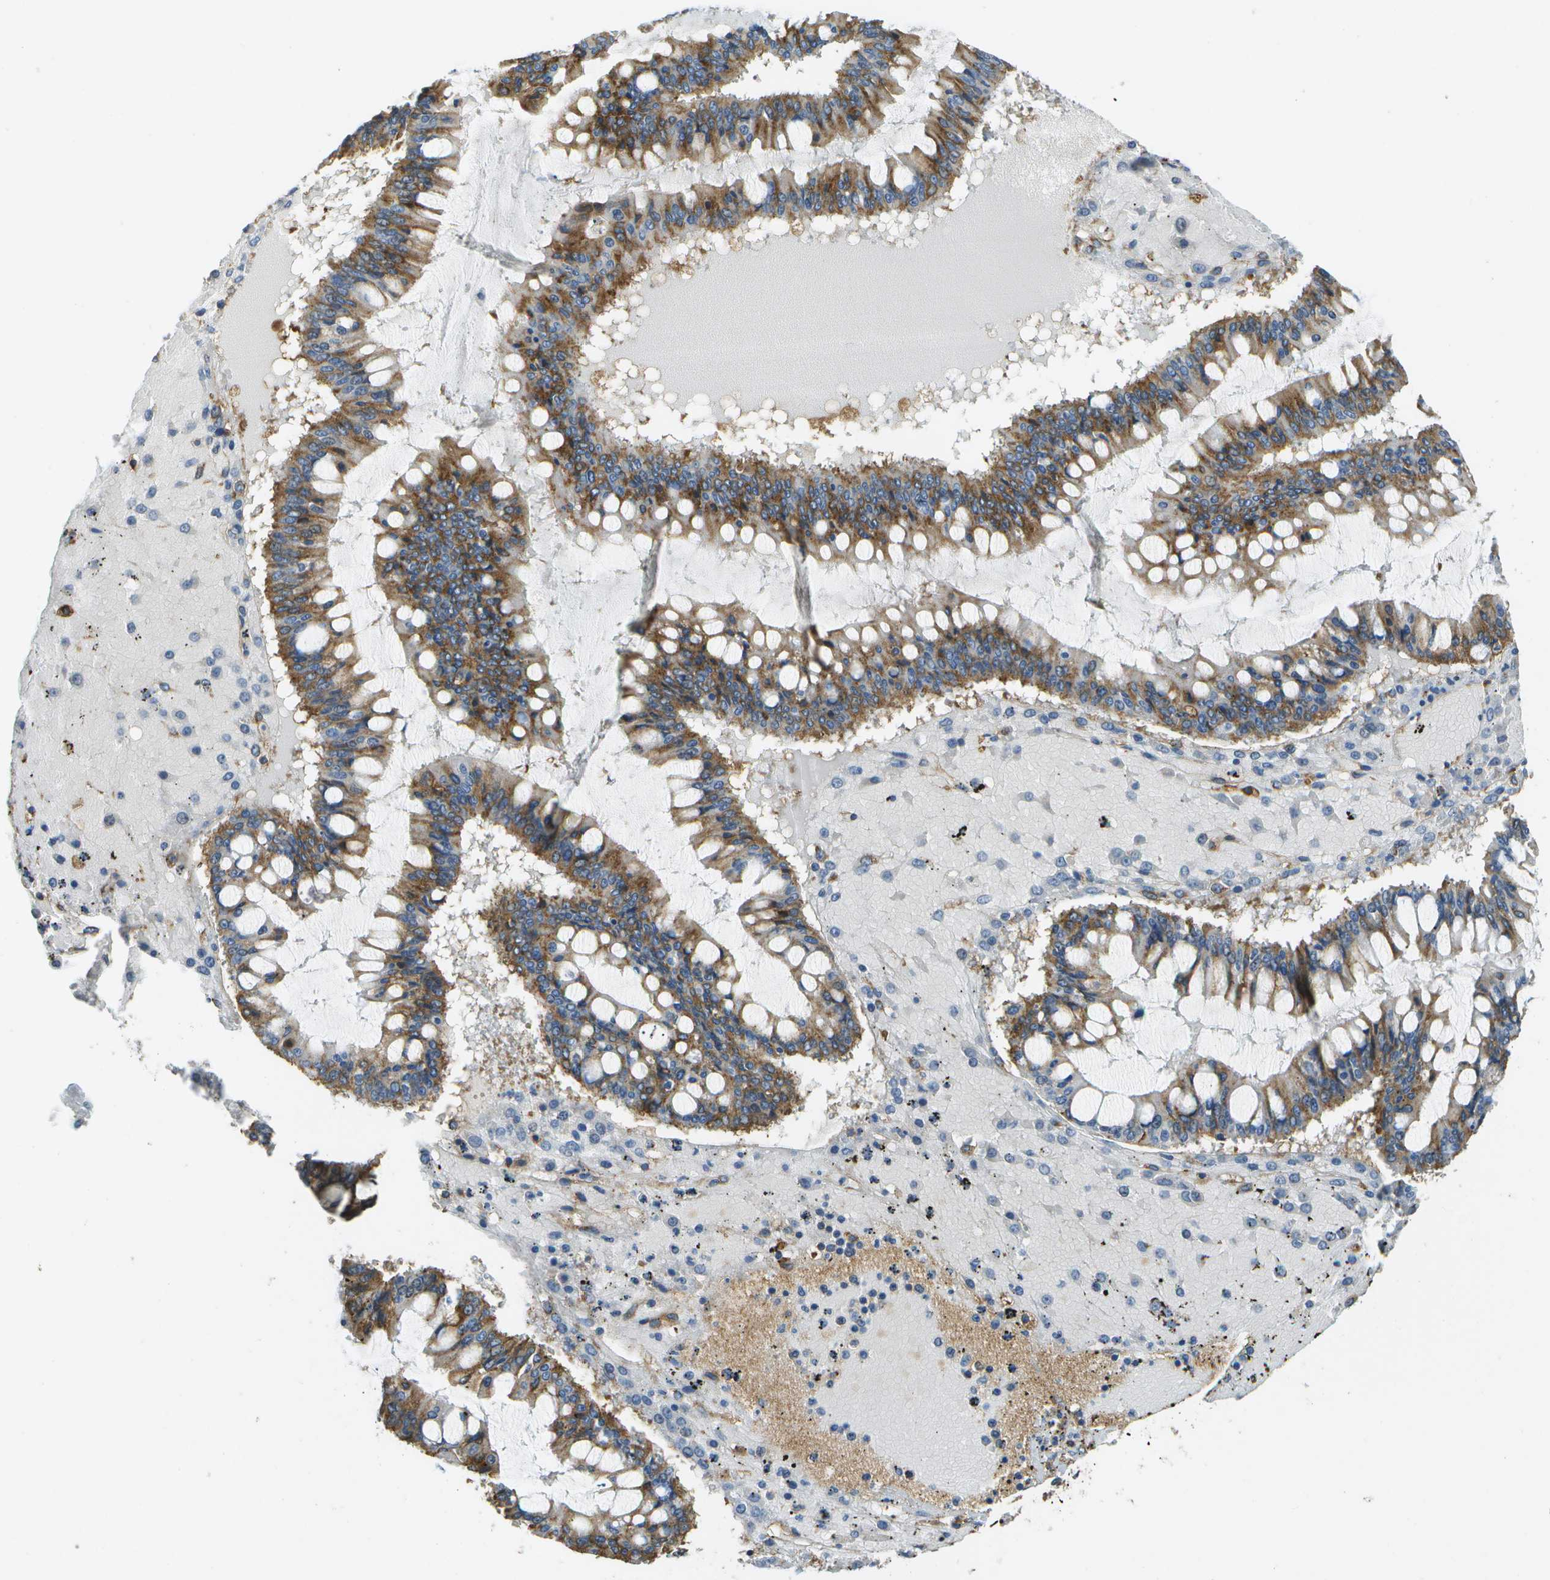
{"staining": {"intensity": "moderate", "quantity": ">75%", "location": "cytoplasmic/membranous"}, "tissue": "ovarian cancer", "cell_type": "Tumor cells", "image_type": "cancer", "snomed": [{"axis": "morphology", "description": "Cystadenocarcinoma, mucinous, NOS"}, {"axis": "topography", "description": "Ovary"}], "caption": "Moderate cytoplasmic/membranous positivity is appreciated in approximately >75% of tumor cells in ovarian cancer (mucinous cystadenocarcinoma). Immunohistochemistry stains the protein of interest in brown and the nuclei are stained blue.", "gene": "CLTC", "patient": {"sex": "female", "age": 73}}